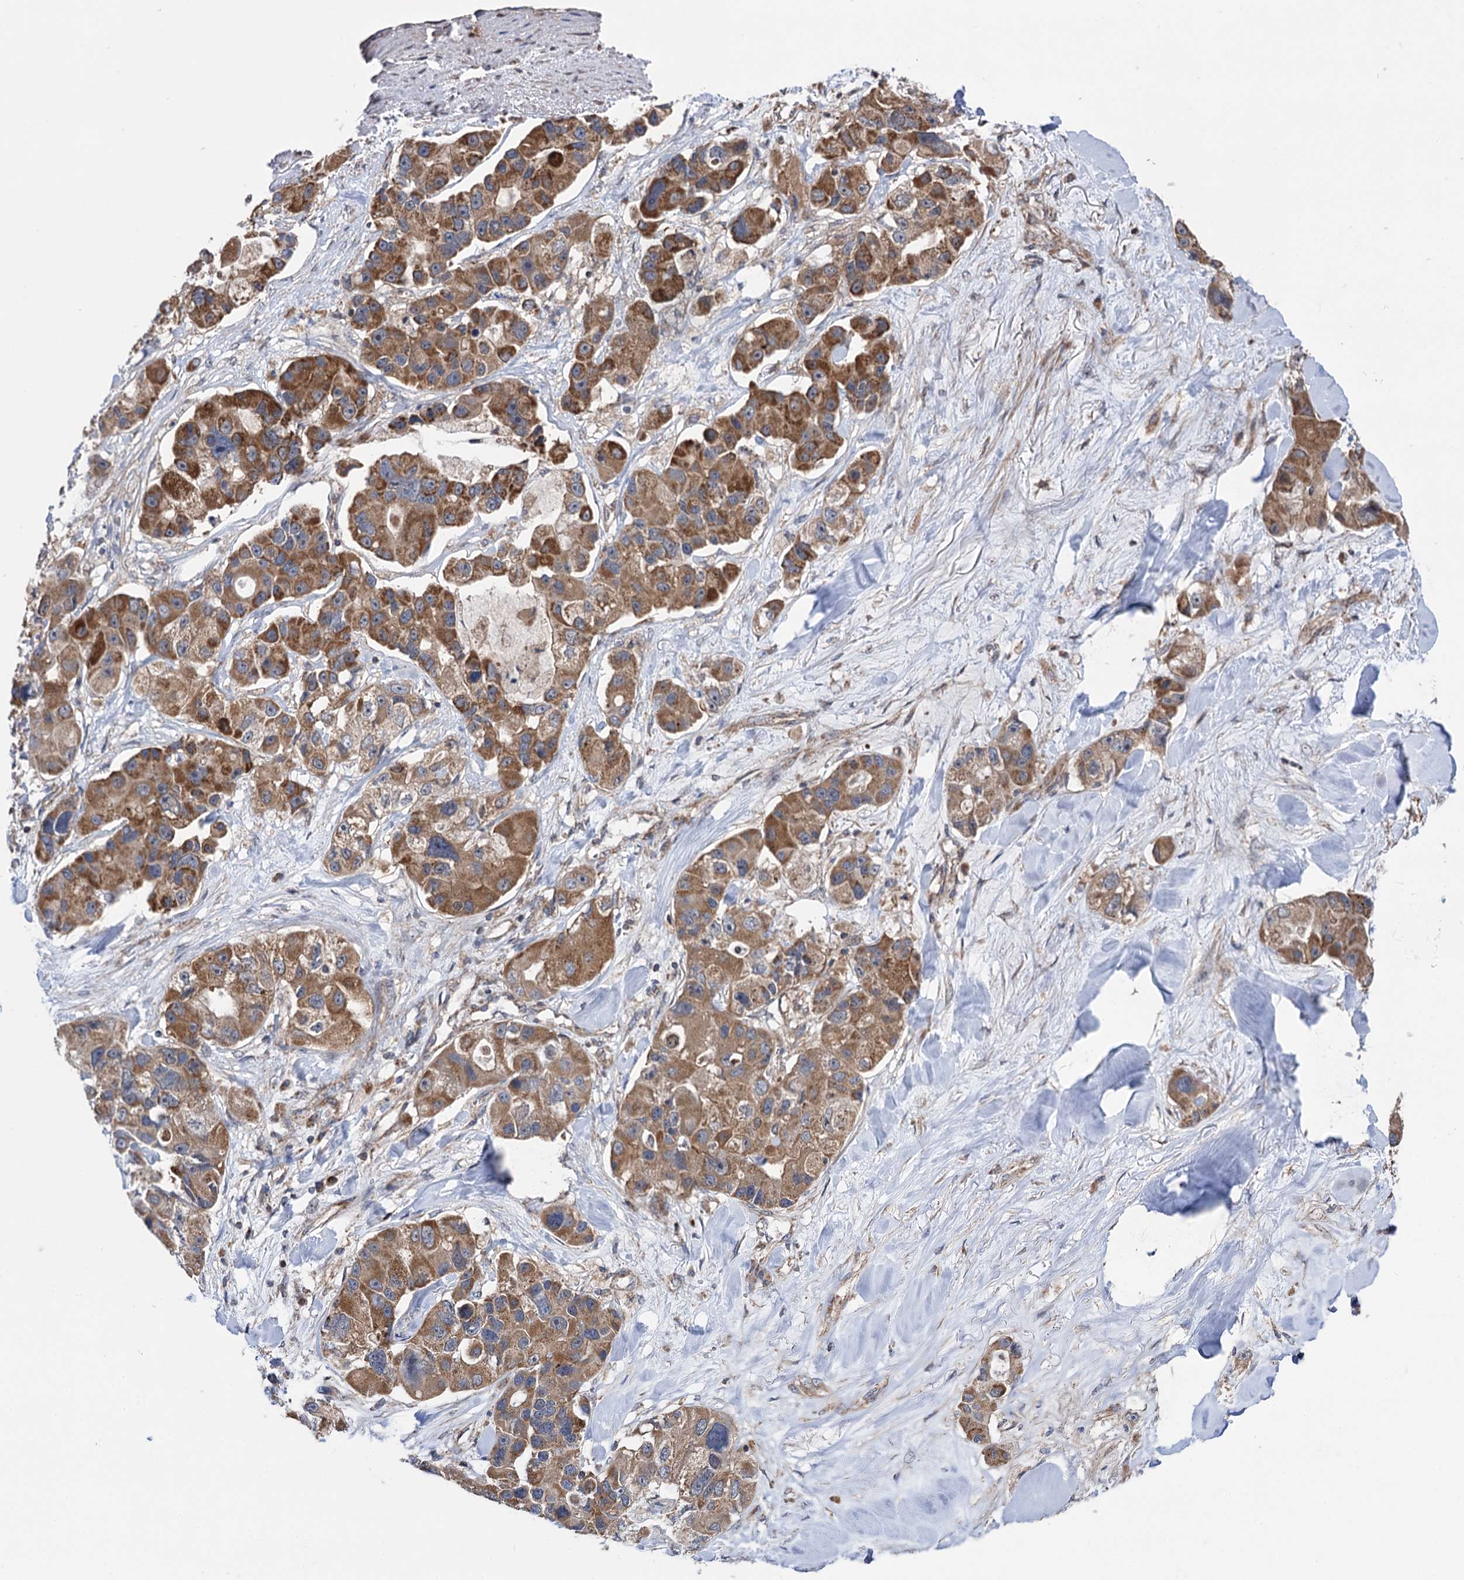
{"staining": {"intensity": "moderate", "quantity": ">75%", "location": "cytoplasmic/membranous"}, "tissue": "lung cancer", "cell_type": "Tumor cells", "image_type": "cancer", "snomed": [{"axis": "morphology", "description": "Adenocarcinoma, NOS"}, {"axis": "topography", "description": "Lung"}], "caption": "Immunohistochemistry (IHC) of lung adenocarcinoma exhibits medium levels of moderate cytoplasmic/membranous staining in approximately >75% of tumor cells.", "gene": "SUCLA2", "patient": {"sex": "female", "age": 54}}